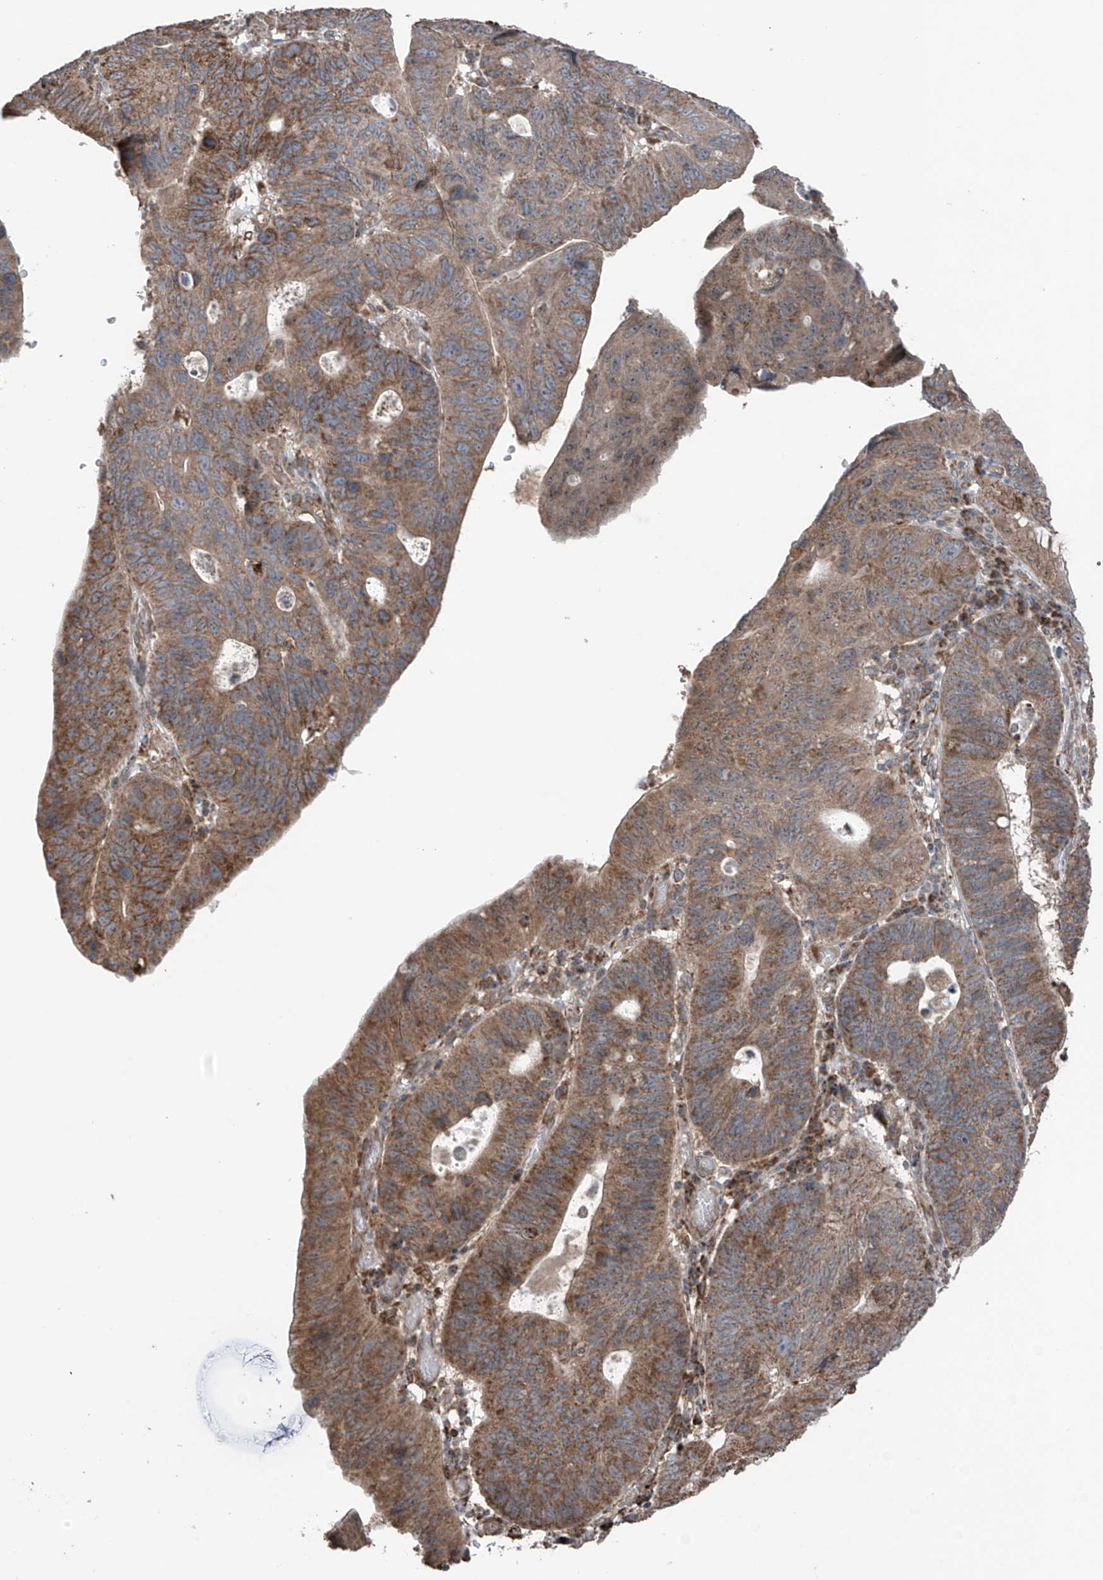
{"staining": {"intensity": "moderate", "quantity": ">75%", "location": "cytoplasmic/membranous"}, "tissue": "stomach cancer", "cell_type": "Tumor cells", "image_type": "cancer", "snomed": [{"axis": "morphology", "description": "Adenocarcinoma, NOS"}, {"axis": "topography", "description": "Stomach"}], "caption": "The image displays immunohistochemical staining of adenocarcinoma (stomach). There is moderate cytoplasmic/membranous staining is seen in approximately >75% of tumor cells.", "gene": "SAMD3", "patient": {"sex": "male", "age": 59}}